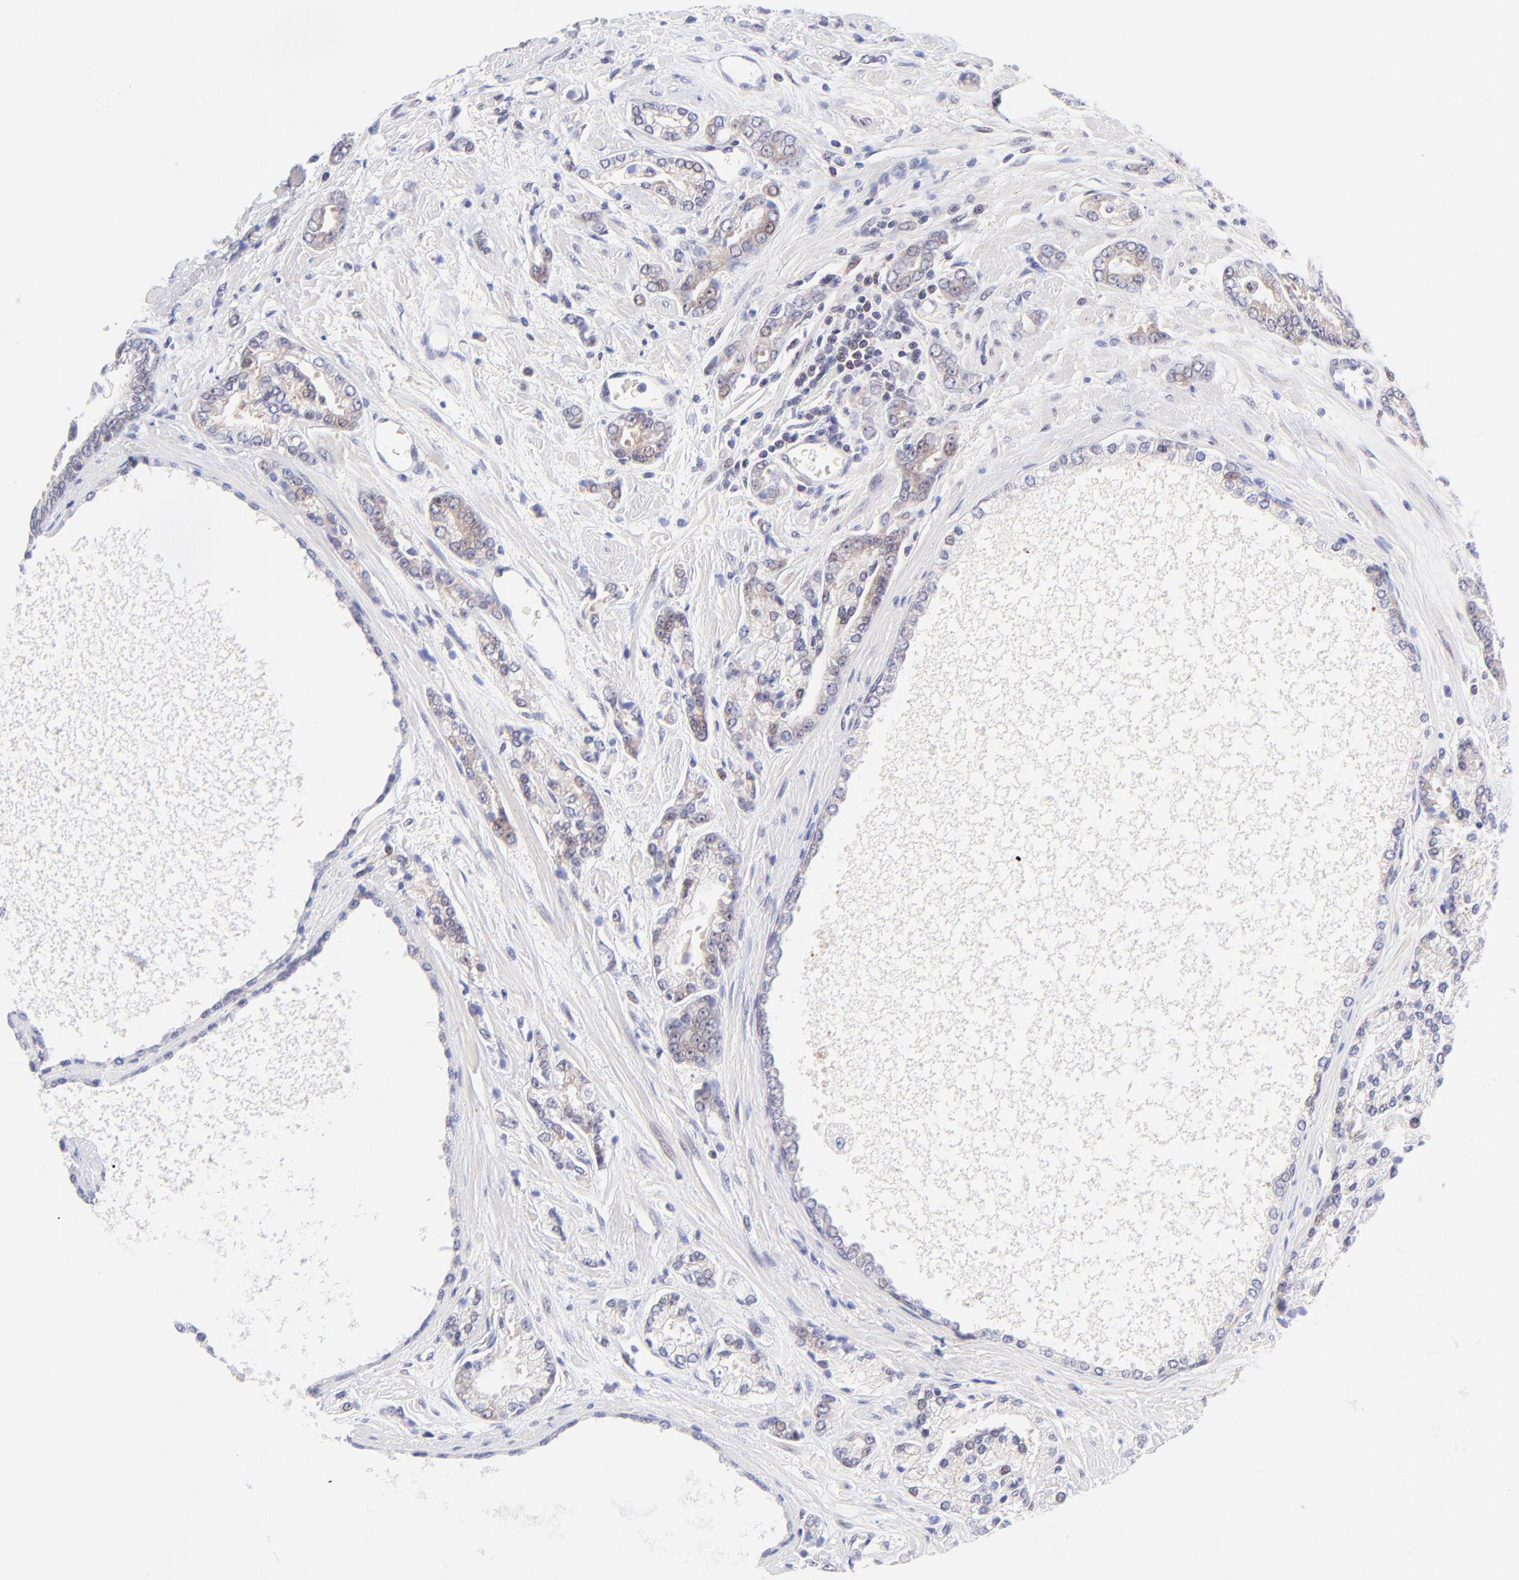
{"staining": {"intensity": "weak", "quantity": "25%-75%", "location": "cytoplasmic/membranous"}, "tissue": "prostate cancer", "cell_type": "Tumor cells", "image_type": "cancer", "snomed": [{"axis": "morphology", "description": "Adenocarcinoma, High grade"}, {"axis": "topography", "description": "Prostate"}], "caption": "A low amount of weak cytoplasmic/membranous staining is present in approximately 25%-75% of tumor cells in prostate high-grade adenocarcinoma tissue.", "gene": "PBDC1", "patient": {"sex": "male", "age": 71}}